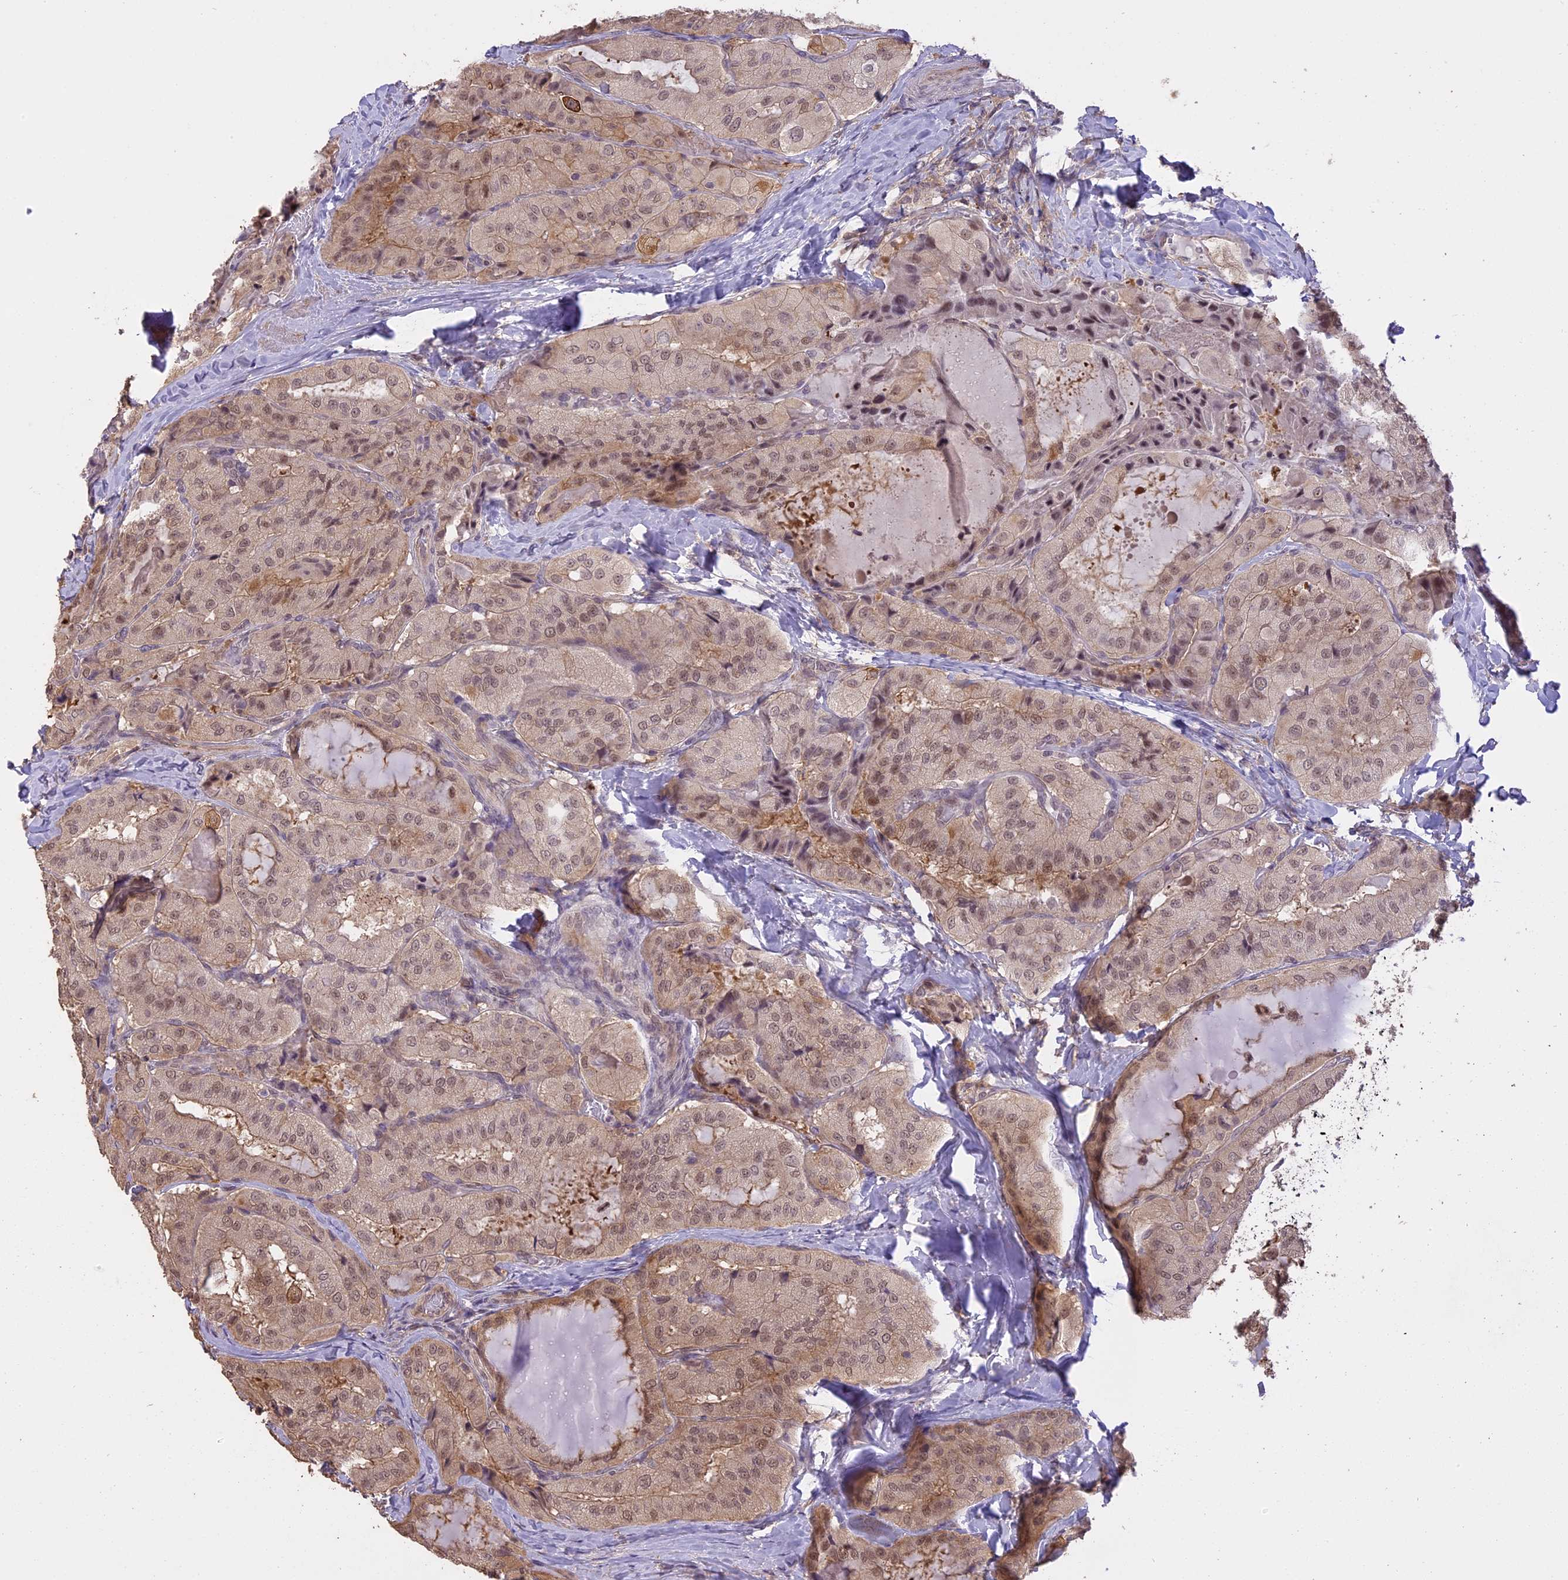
{"staining": {"intensity": "weak", "quantity": ">75%", "location": "cytoplasmic/membranous,nuclear"}, "tissue": "thyroid cancer", "cell_type": "Tumor cells", "image_type": "cancer", "snomed": [{"axis": "morphology", "description": "Normal tissue, NOS"}, {"axis": "morphology", "description": "Papillary adenocarcinoma, NOS"}, {"axis": "topography", "description": "Thyroid gland"}], "caption": "Immunohistochemistry image of neoplastic tissue: human papillary adenocarcinoma (thyroid) stained using immunohistochemistry shows low levels of weak protein expression localized specifically in the cytoplasmic/membranous and nuclear of tumor cells, appearing as a cytoplasmic/membranous and nuclear brown color.", "gene": "TIGD7", "patient": {"sex": "female", "age": 59}}